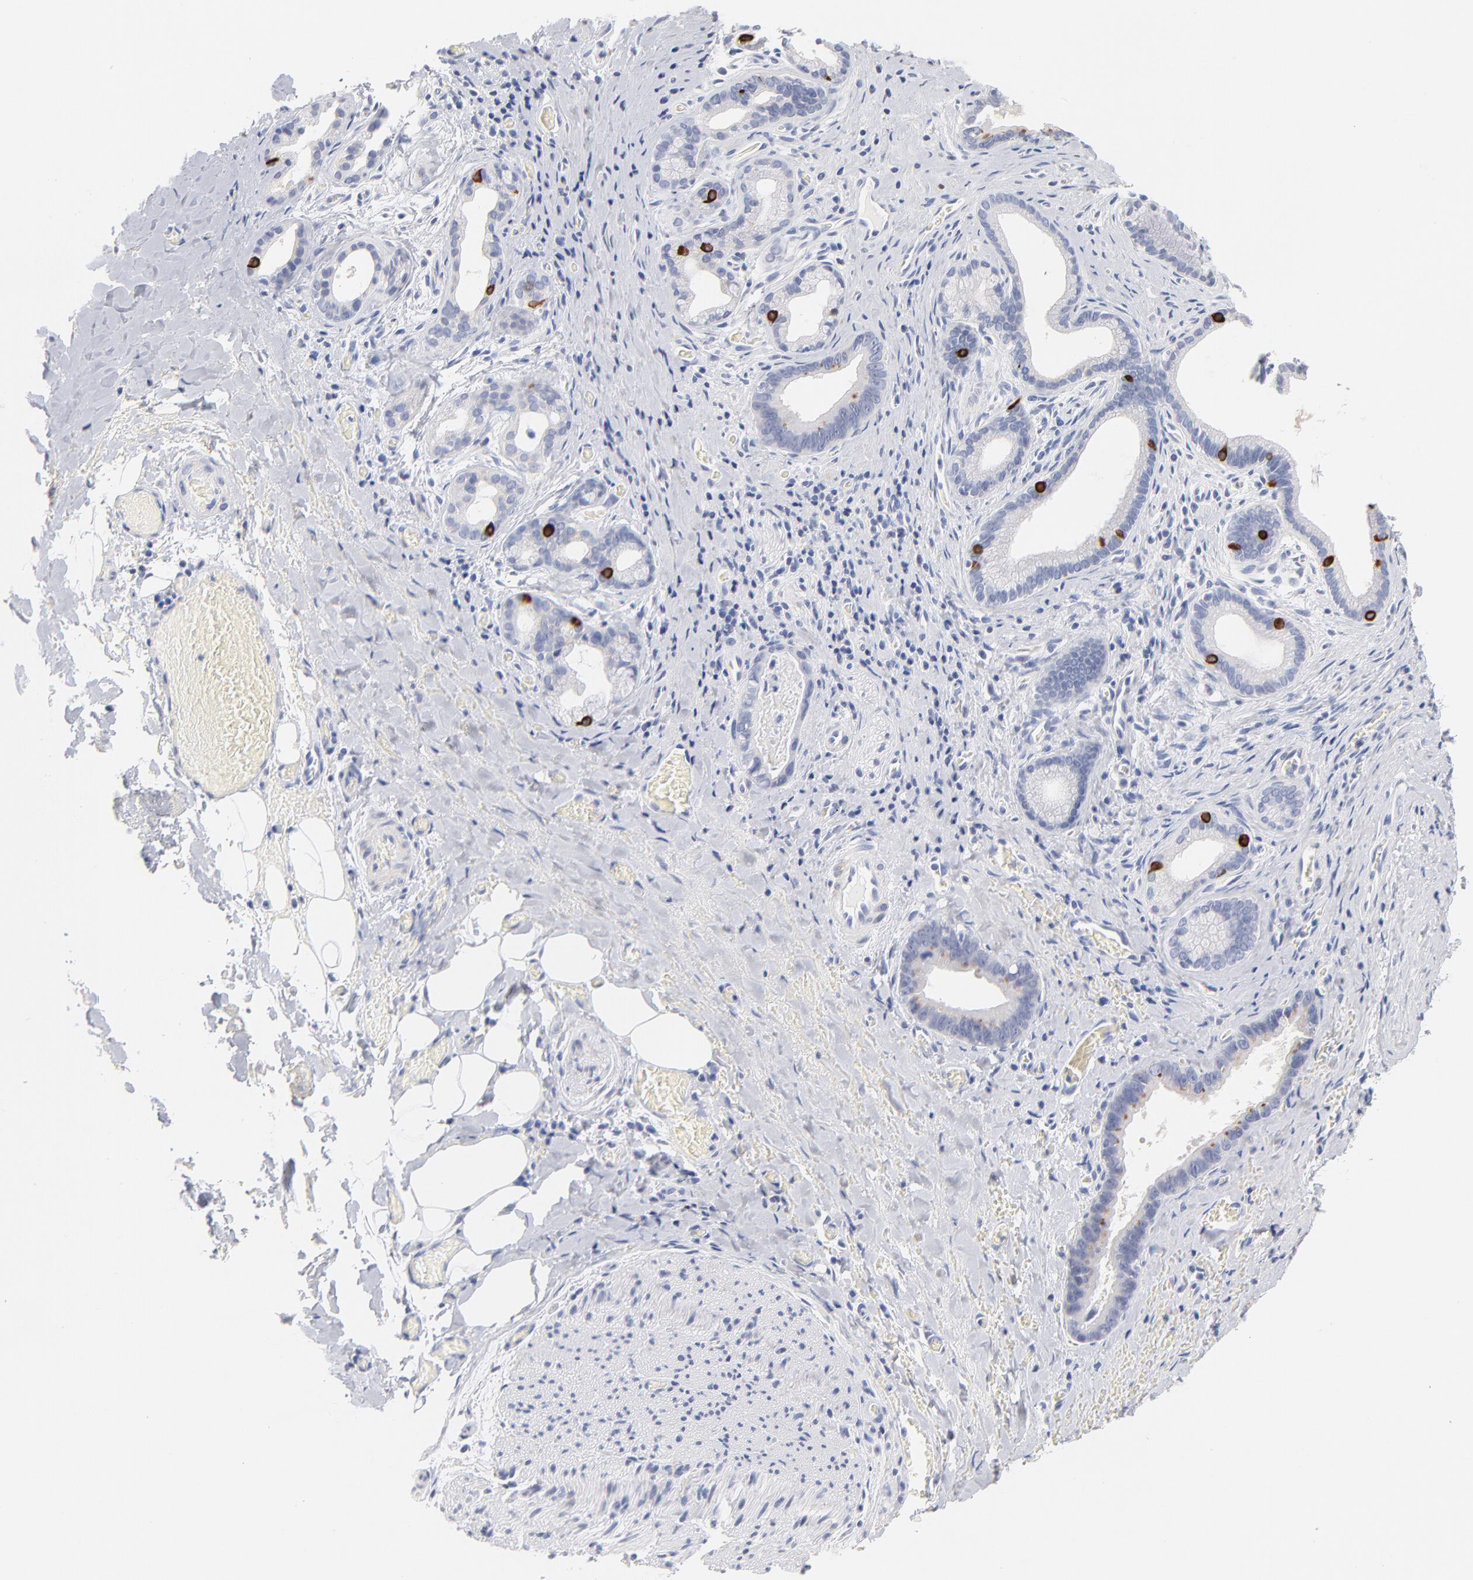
{"staining": {"intensity": "negative", "quantity": "none", "location": "none"}, "tissue": "liver cancer", "cell_type": "Tumor cells", "image_type": "cancer", "snomed": [{"axis": "morphology", "description": "Cholangiocarcinoma"}, {"axis": "topography", "description": "Liver"}], "caption": "A micrograph of cholangiocarcinoma (liver) stained for a protein reveals no brown staining in tumor cells.", "gene": "MID1", "patient": {"sex": "female", "age": 55}}